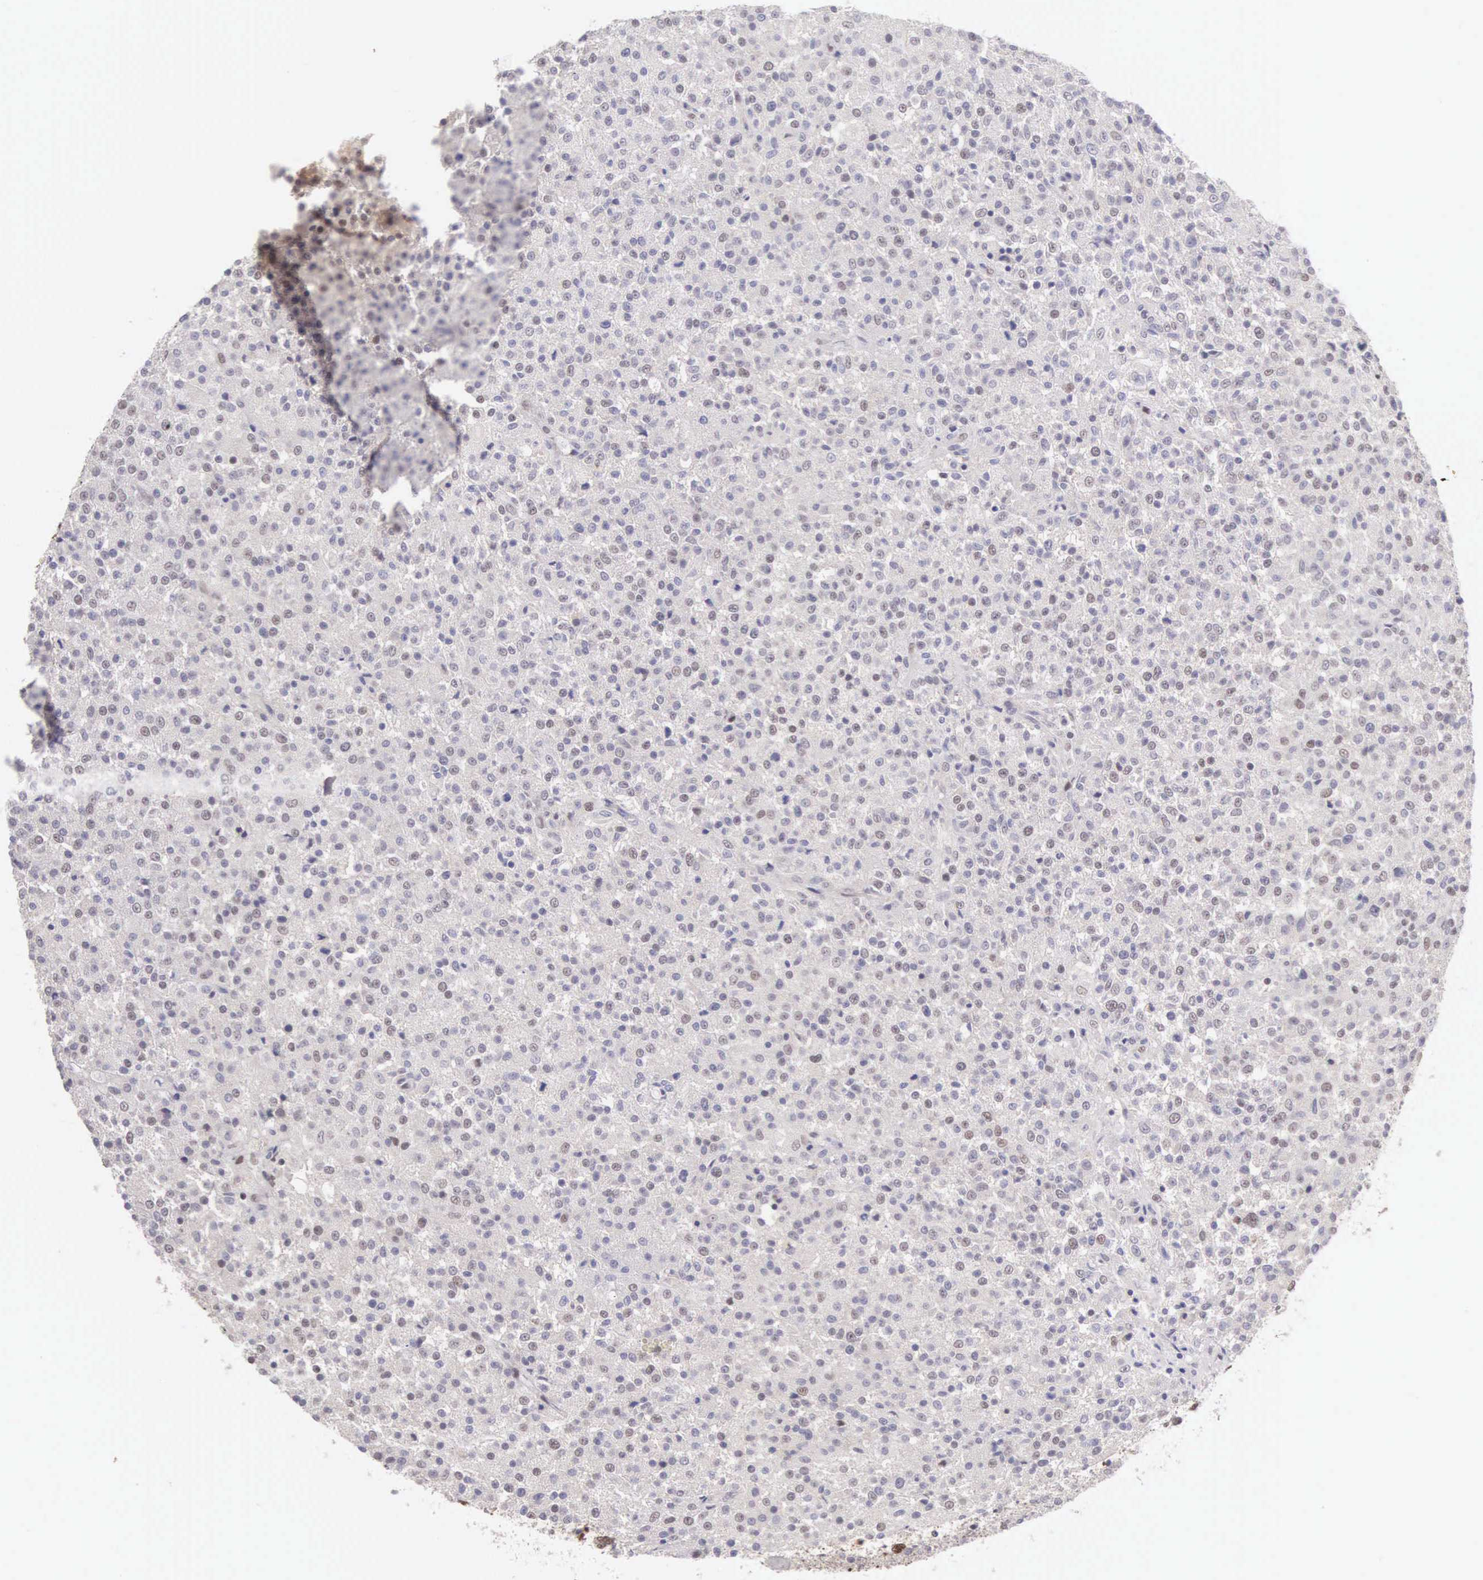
{"staining": {"intensity": "weak", "quantity": "<25%", "location": "nuclear"}, "tissue": "testis cancer", "cell_type": "Tumor cells", "image_type": "cancer", "snomed": [{"axis": "morphology", "description": "Seminoma, NOS"}, {"axis": "topography", "description": "Testis"}], "caption": "Tumor cells are negative for brown protein staining in testis seminoma.", "gene": "CCDC117", "patient": {"sex": "male", "age": 59}}